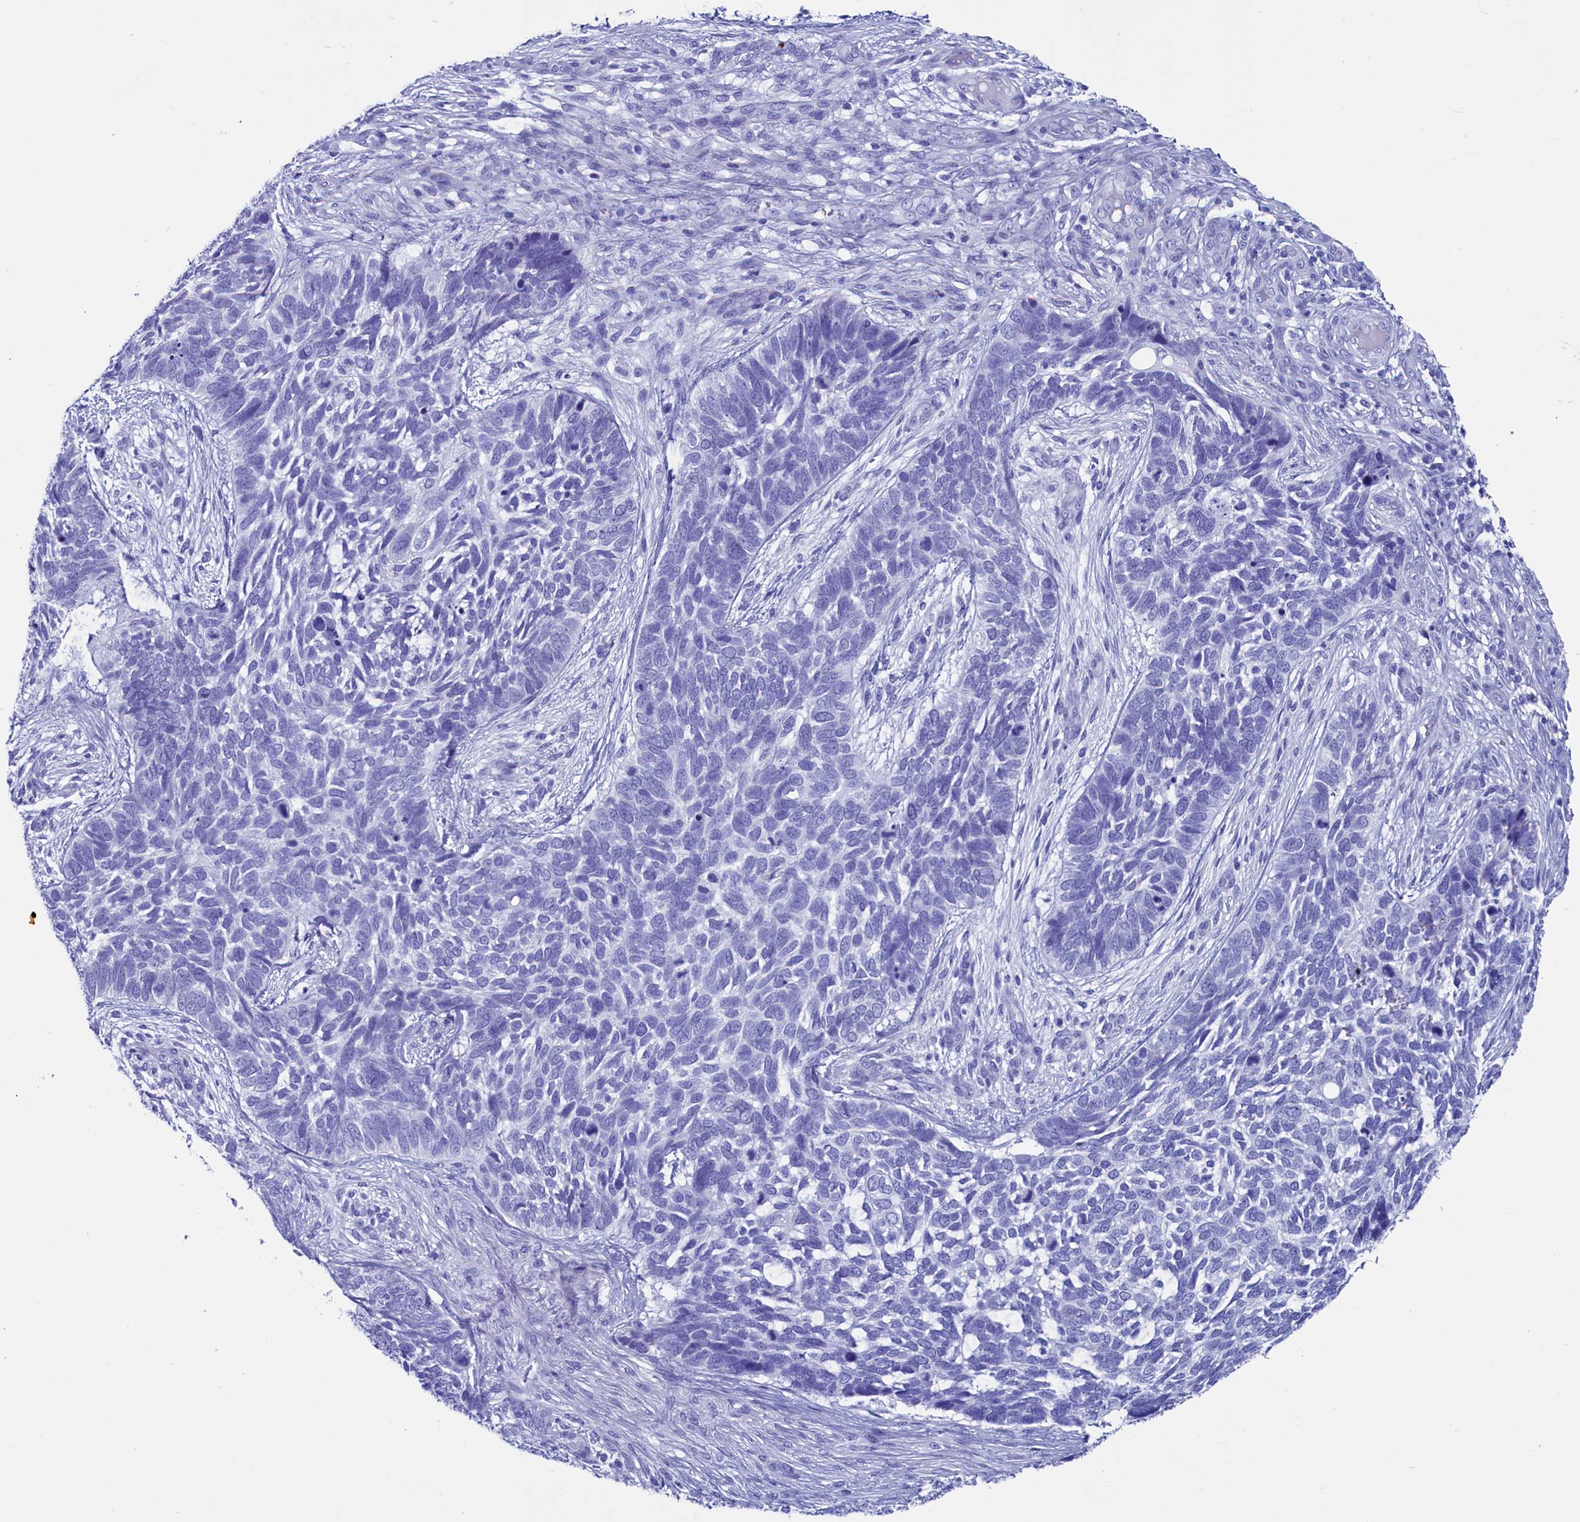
{"staining": {"intensity": "negative", "quantity": "none", "location": "none"}, "tissue": "skin cancer", "cell_type": "Tumor cells", "image_type": "cancer", "snomed": [{"axis": "morphology", "description": "Basal cell carcinoma"}, {"axis": "topography", "description": "Skin"}], "caption": "DAB (3,3'-diaminobenzidine) immunohistochemical staining of human skin cancer (basal cell carcinoma) shows no significant staining in tumor cells.", "gene": "ANKRD29", "patient": {"sex": "male", "age": 88}}